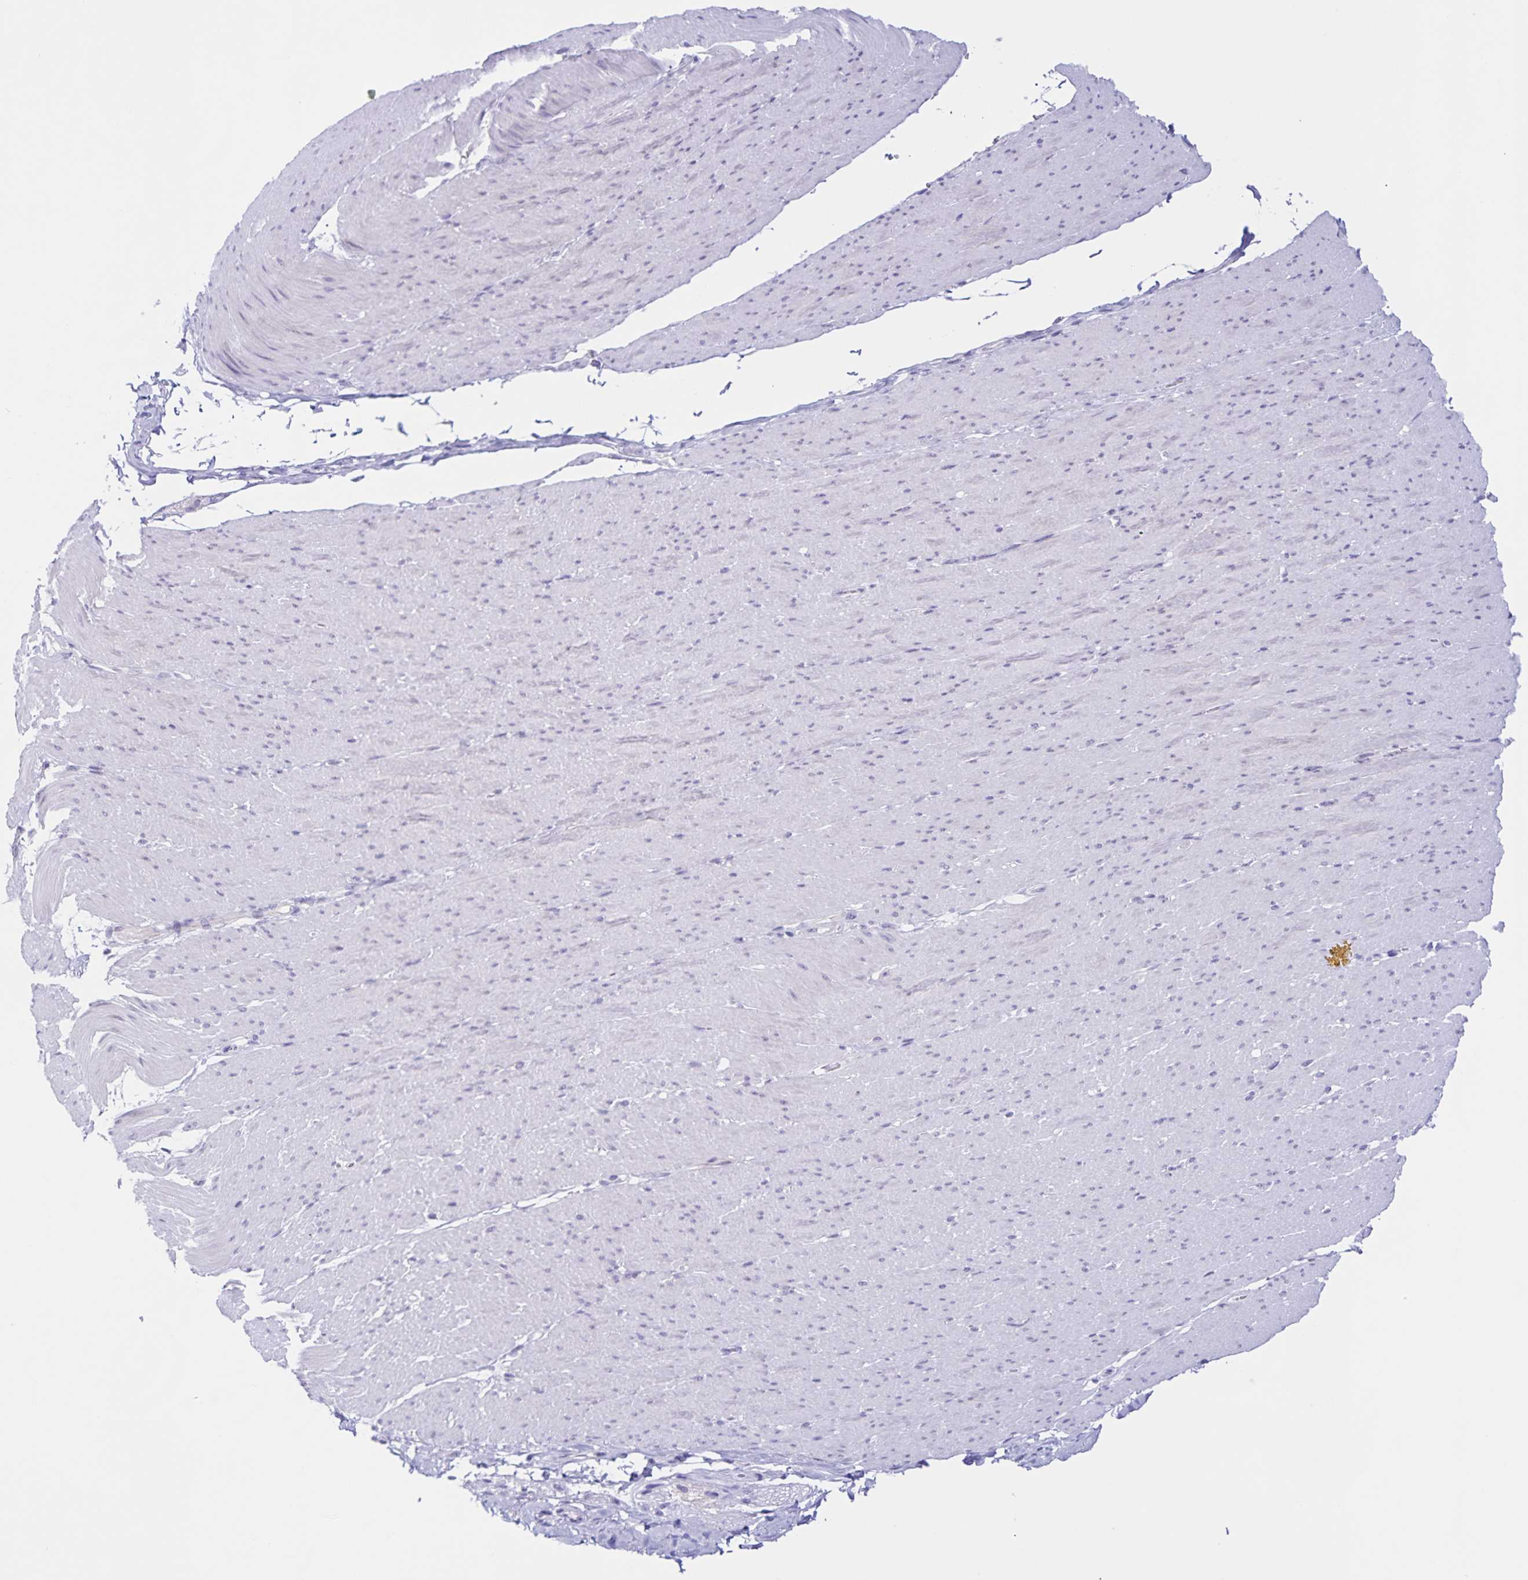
{"staining": {"intensity": "negative", "quantity": "none", "location": "none"}, "tissue": "smooth muscle", "cell_type": "Smooth muscle cells", "image_type": "normal", "snomed": [{"axis": "morphology", "description": "Normal tissue, NOS"}, {"axis": "topography", "description": "Smooth muscle"}, {"axis": "topography", "description": "Rectum"}], "caption": "A high-resolution photomicrograph shows immunohistochemistry staining of unremarkable smooth muscle, which reveals no significant expression in smooth muscle cells. Nuclei are stained in blue.", "gene": "FAM170A", "patient": {"sex": "male", "age": 53}}